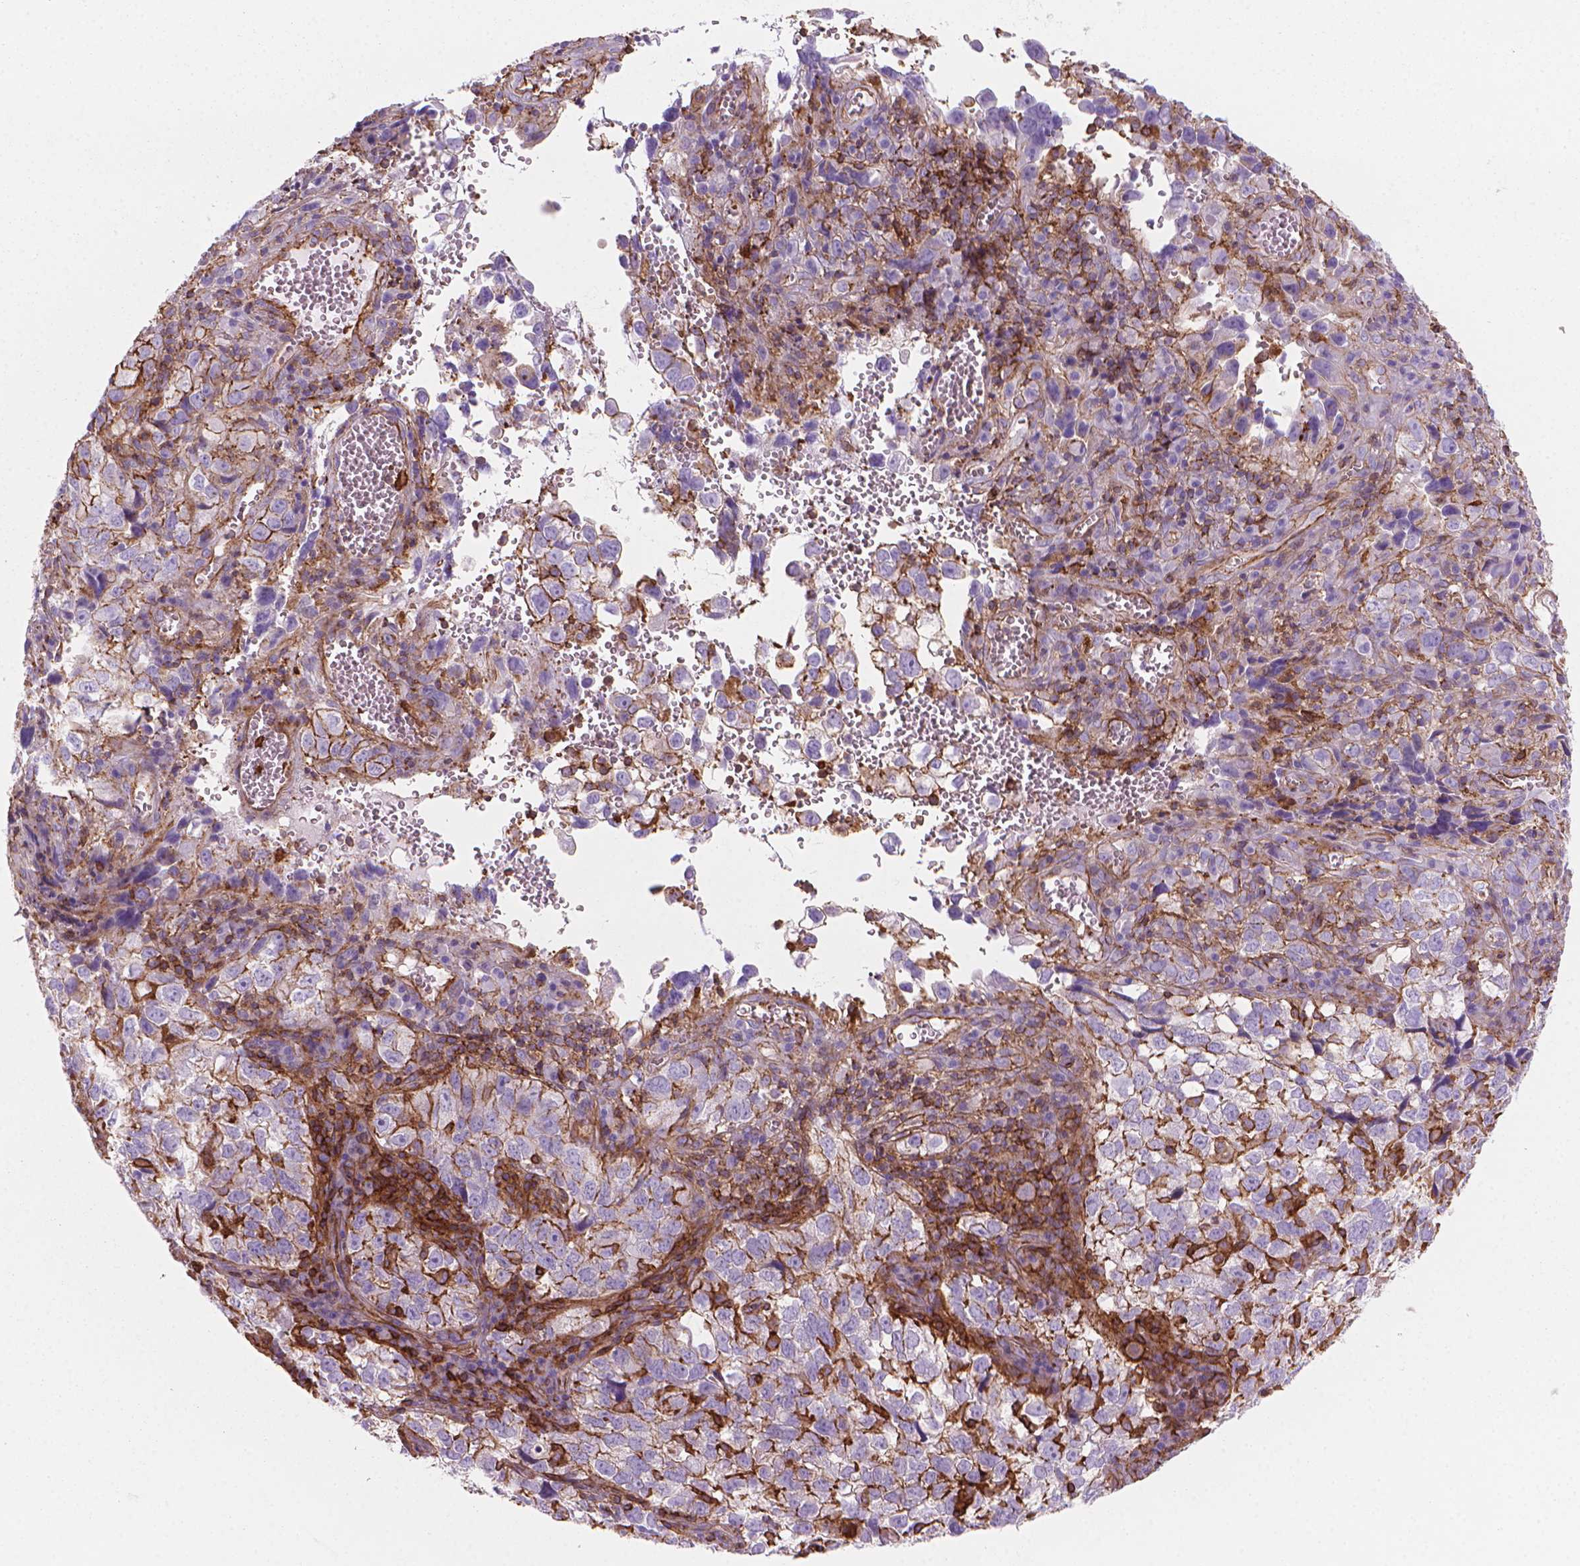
{"staining": {"intensity": "moderate", "quantity": "<25%", "location": "cytoplasmic/membranous"}, "tissue": "cervical cancer", "cell_type": "Tumor cells", "image_type": "cancer", "snomed": [{"axis": "morphology", "description": "Squamous cell carcinoma, NOS"}, {"axis": "topography", "description": "Cervix"}], "caption": "Approximately <25% of tumor cells in cervical squamous cell carcinoma show moderate cytoplasmic/membranous protein expression as visualized by brown immunohistochemical staining.", "gene": "PATJ", "patient": {"sex": "female", "age": 55}}